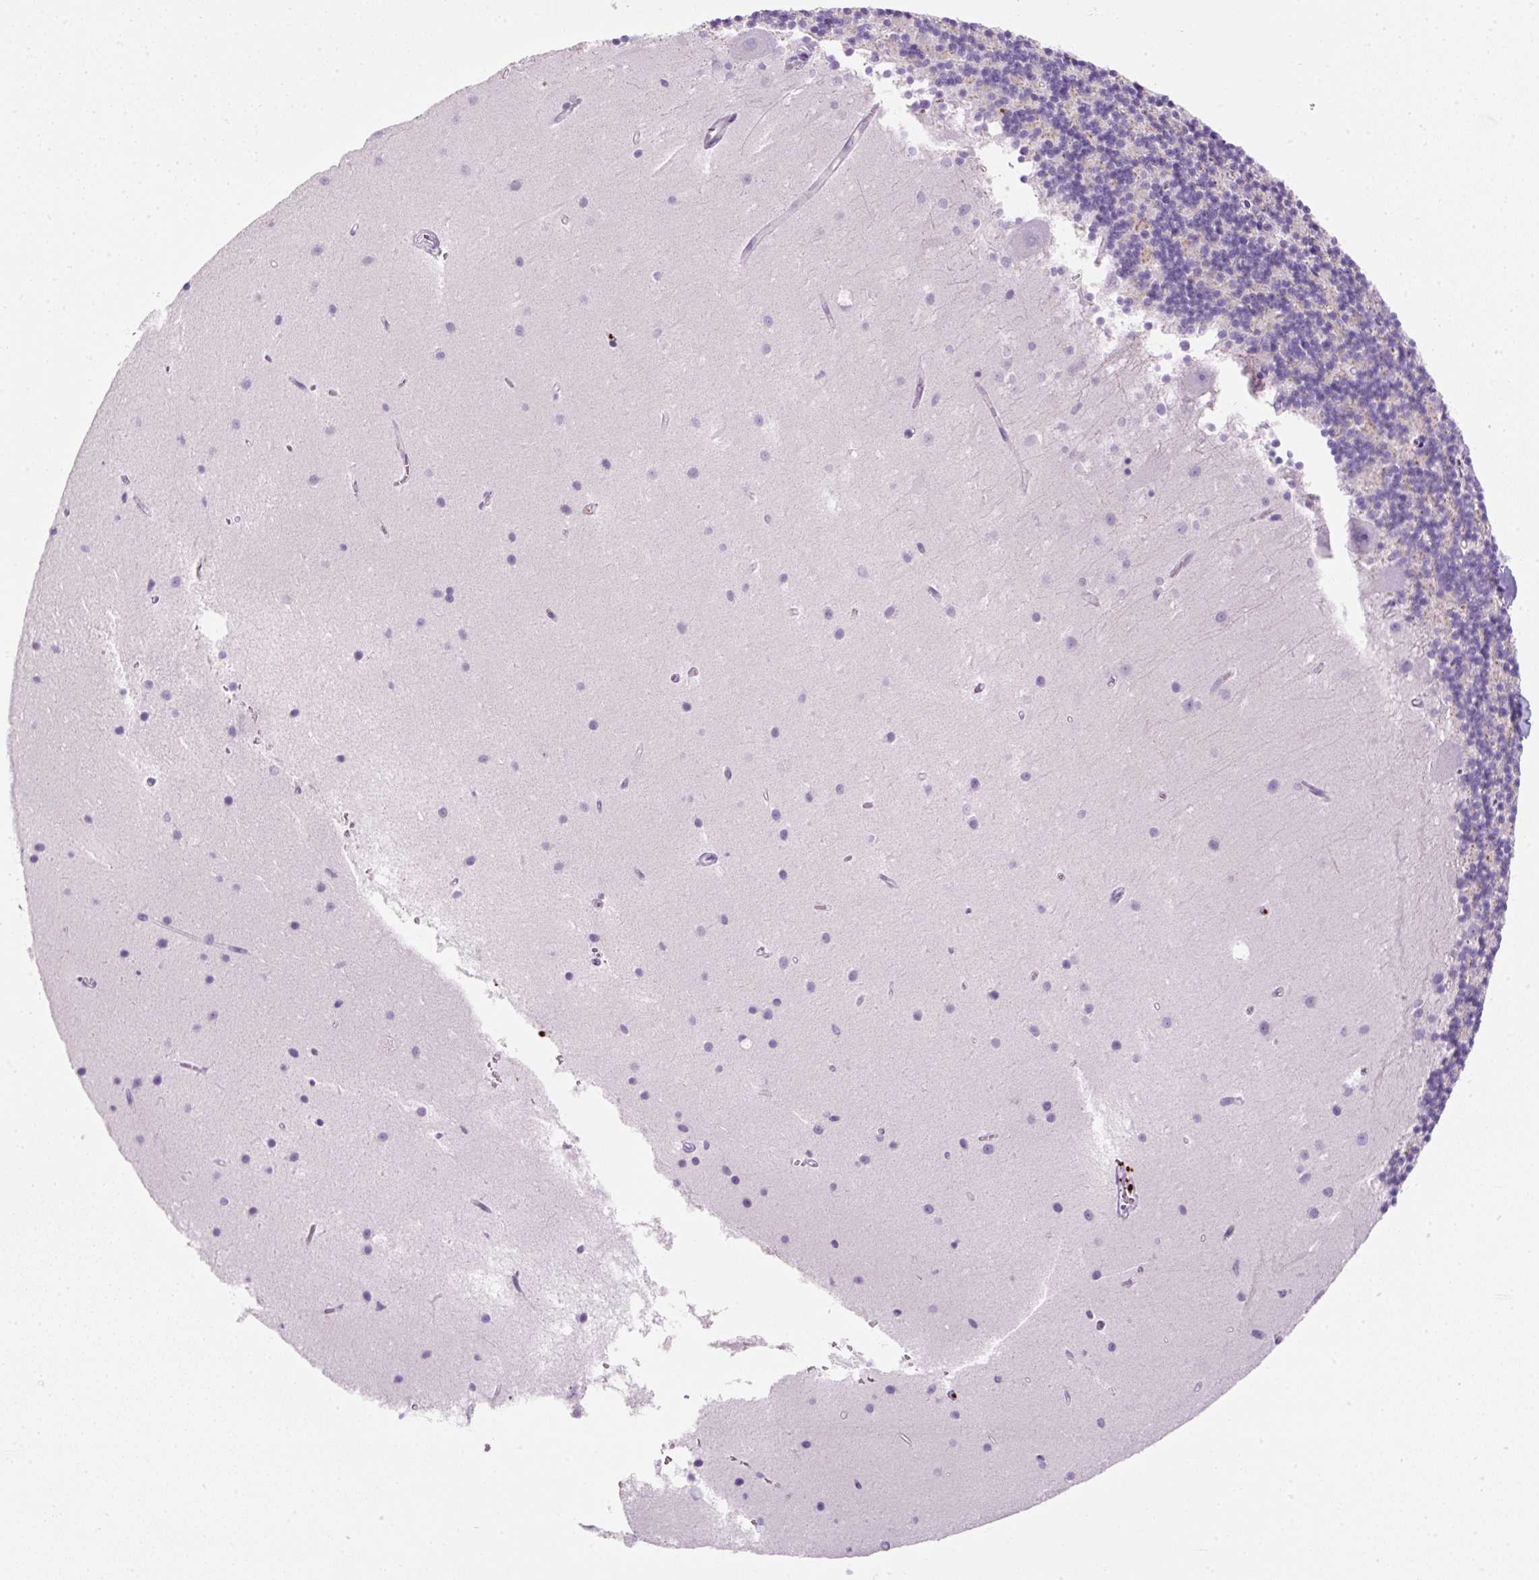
{"staining": {"intensity": "moderate", "quantity": "<25%", "location": "cytoplasmic/membranous"}, "tissue": "cerebellum", "cell_type": "Cells in granular layer", "image_type": "normal", "snomed": [{"axis": "morphology", "description": "Normal tissue, NOS"}, {"axis": "topography", "description": "Cerebellum"}], "caption": "Cerebellum stained with a brown dye shows moderate cytoplasmic/membranous positive positivity in approximately <25% of cells in granular layer.", "gene": "ENSG00000288796", "patient": {"sex": "male", "age": 54}}